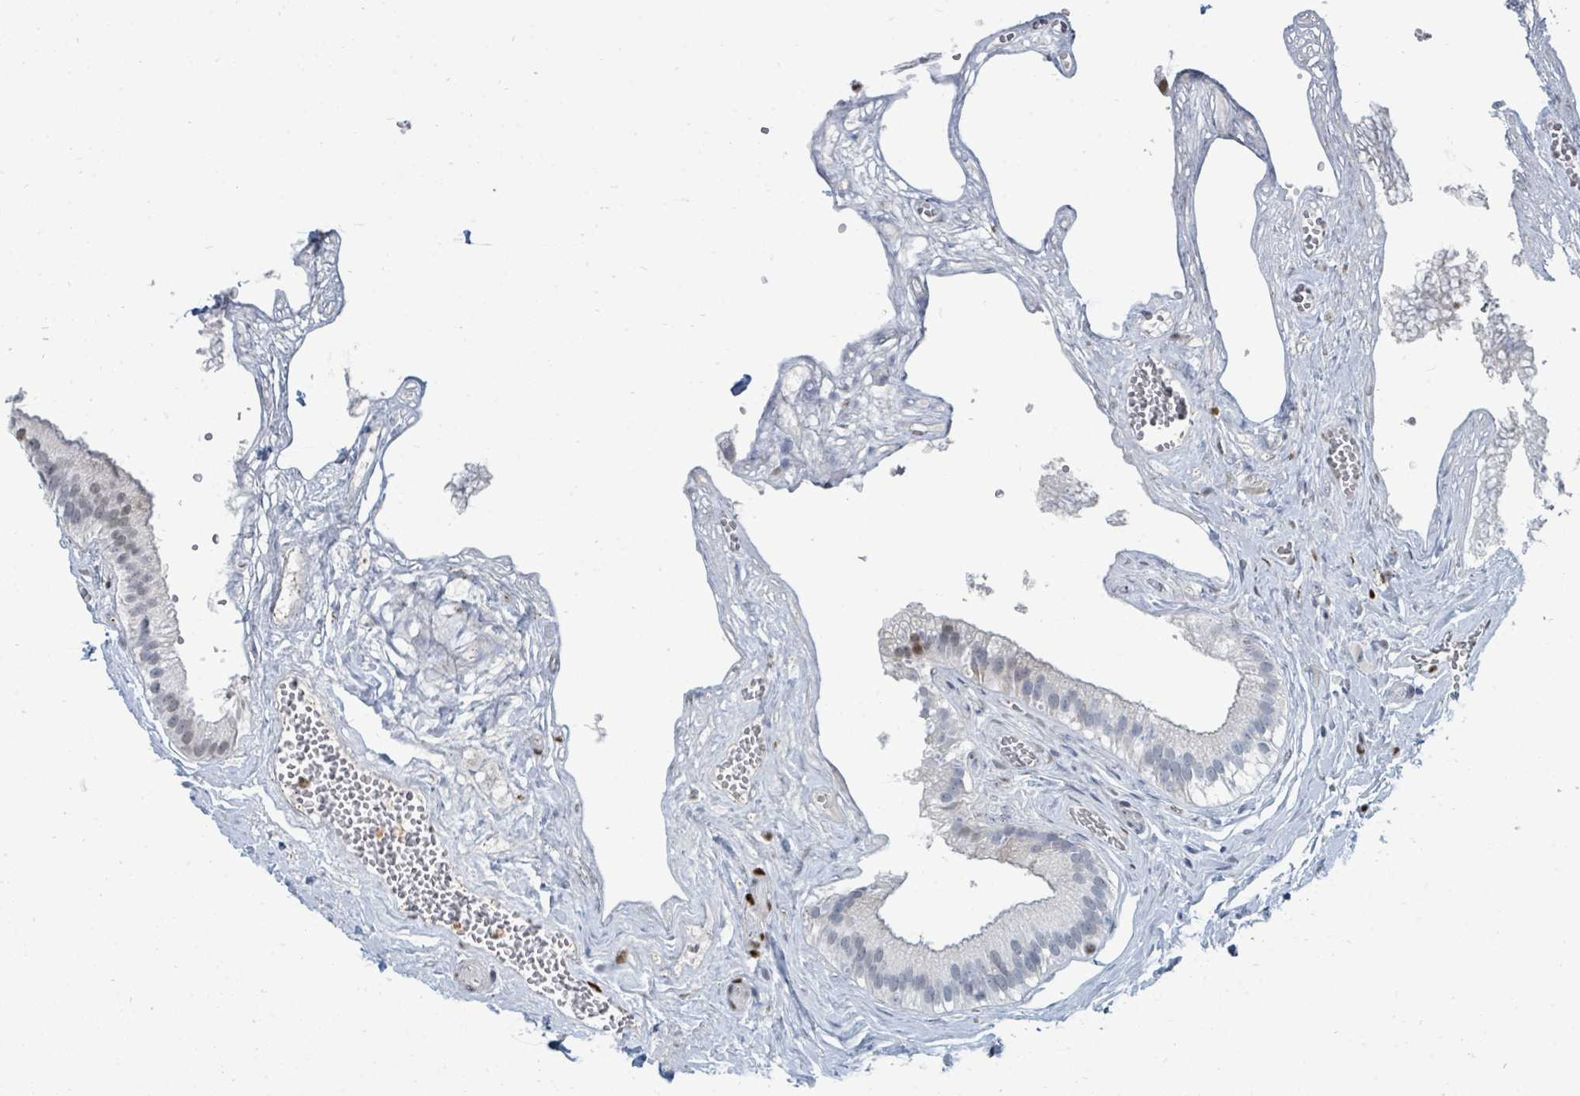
{"staining": {"intensity": "strong", "quantity": "<25%", "location": "nuclear"}, "tissue": "gallbladder", "cell_type": "Glandular cells", "image_type": "normal", "snomed": [{"axis": "morphology", "description": "Normal tissue, NOS"}, {"axis": "topography", "description": "Gallbladder"}], "caption": "An image of gallbladder stained for a protein demonstrates strong nuclear brown staining in glandular cells.", "gene": "SUMO2", "patient": {"sex": "female", "age": 54}}